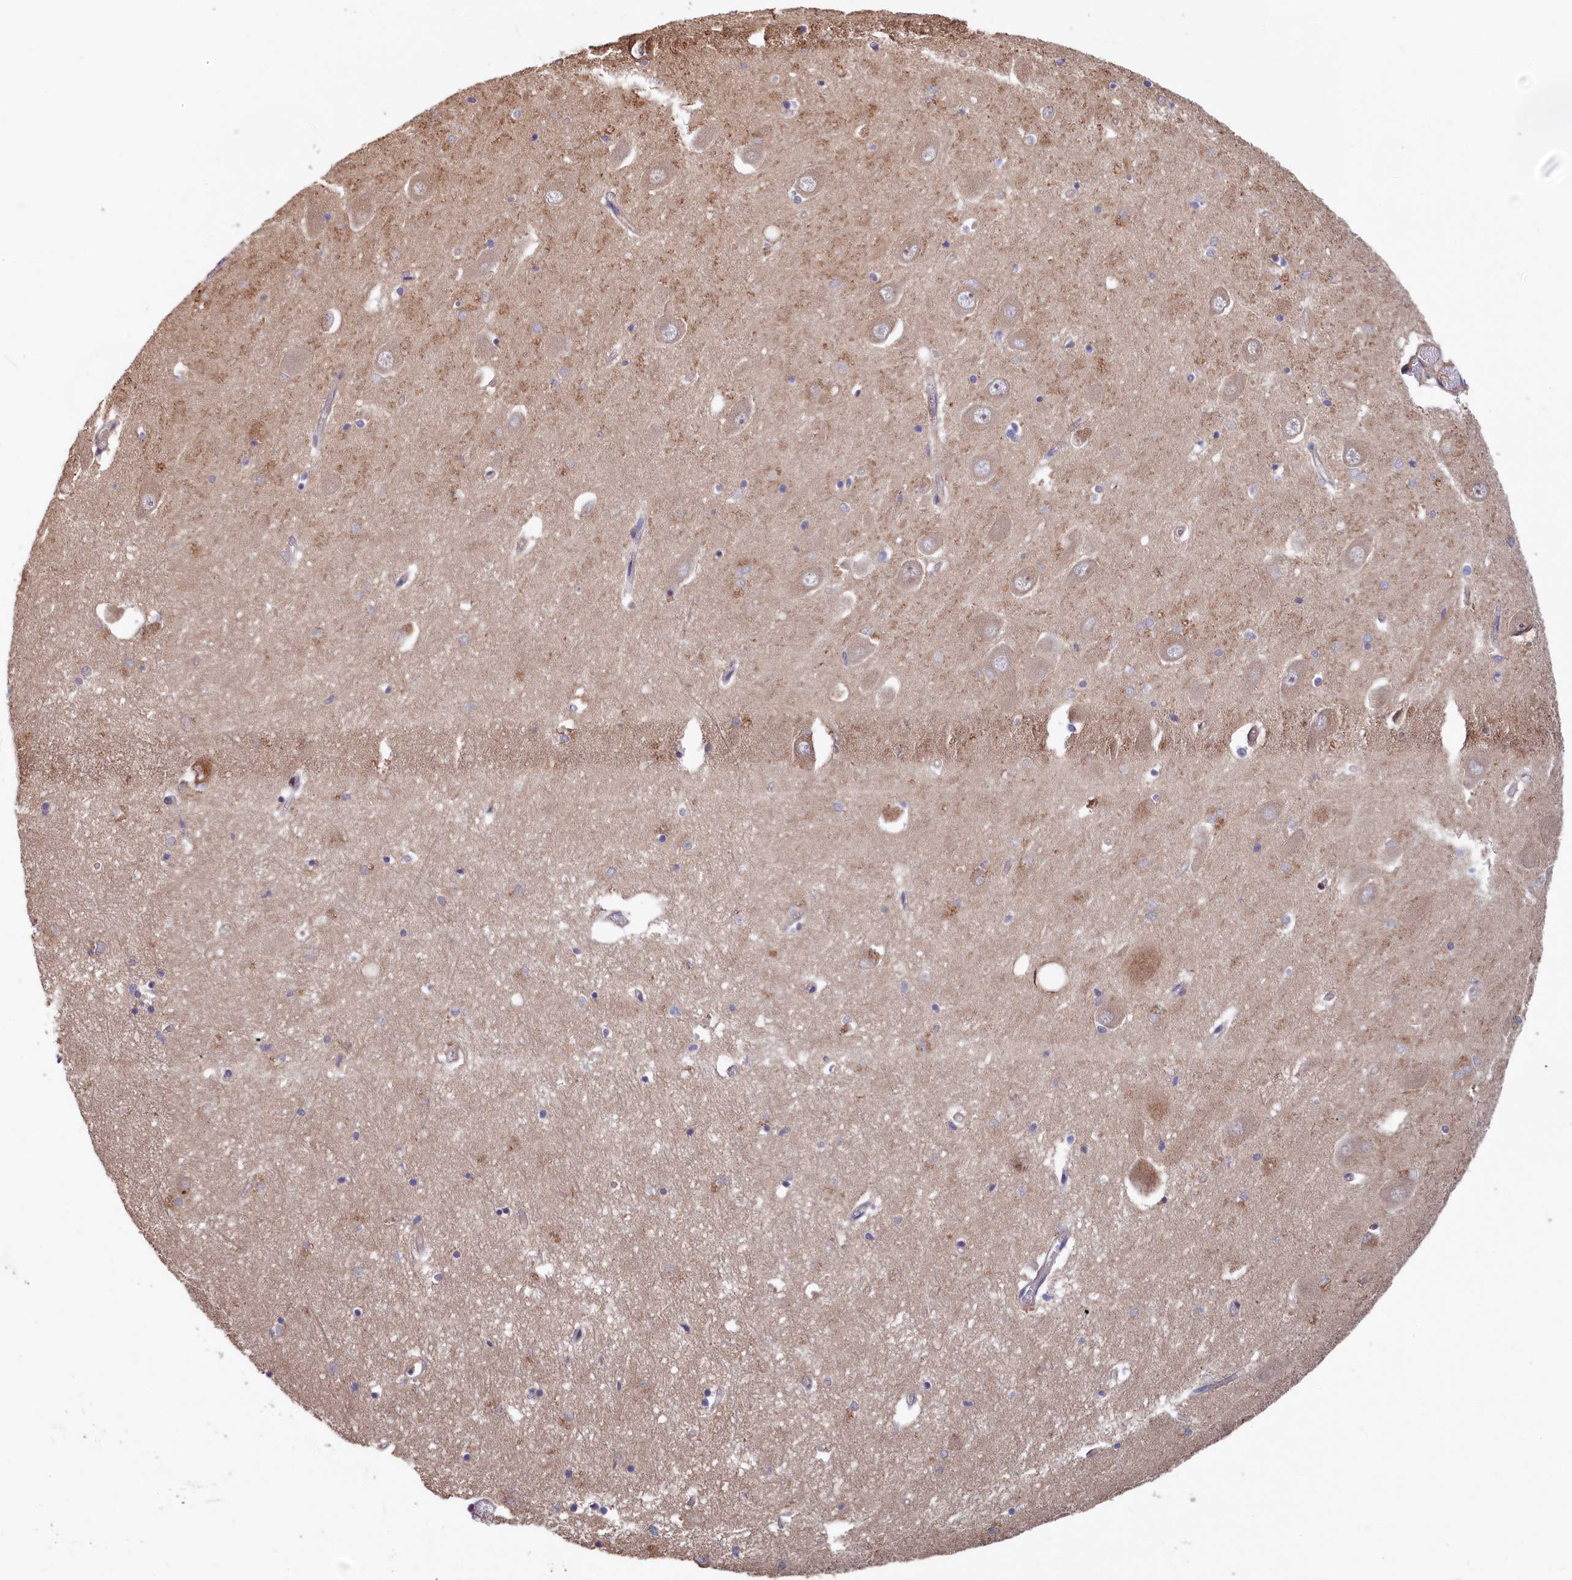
{"staining": {"intensity": "negative", "quantity": "none", "location": "none"}, "tissue": "hippocampus", "cell_type": "Glial cells", "image_type": "normal", "snomed": [{"axis": "morphology", "description": "Normal tissue, NOS"}, {"axis": "topography", "description": "Hippocampus"}], "caption": "This is a photomicrograph of immunohistochemistry staining of unremarkable hippocampus, which shows no expression in glial cells. Nuclei are stained in blue.", "gene": "GREB1L", "patient": {"sex": "male", "age": 70}}